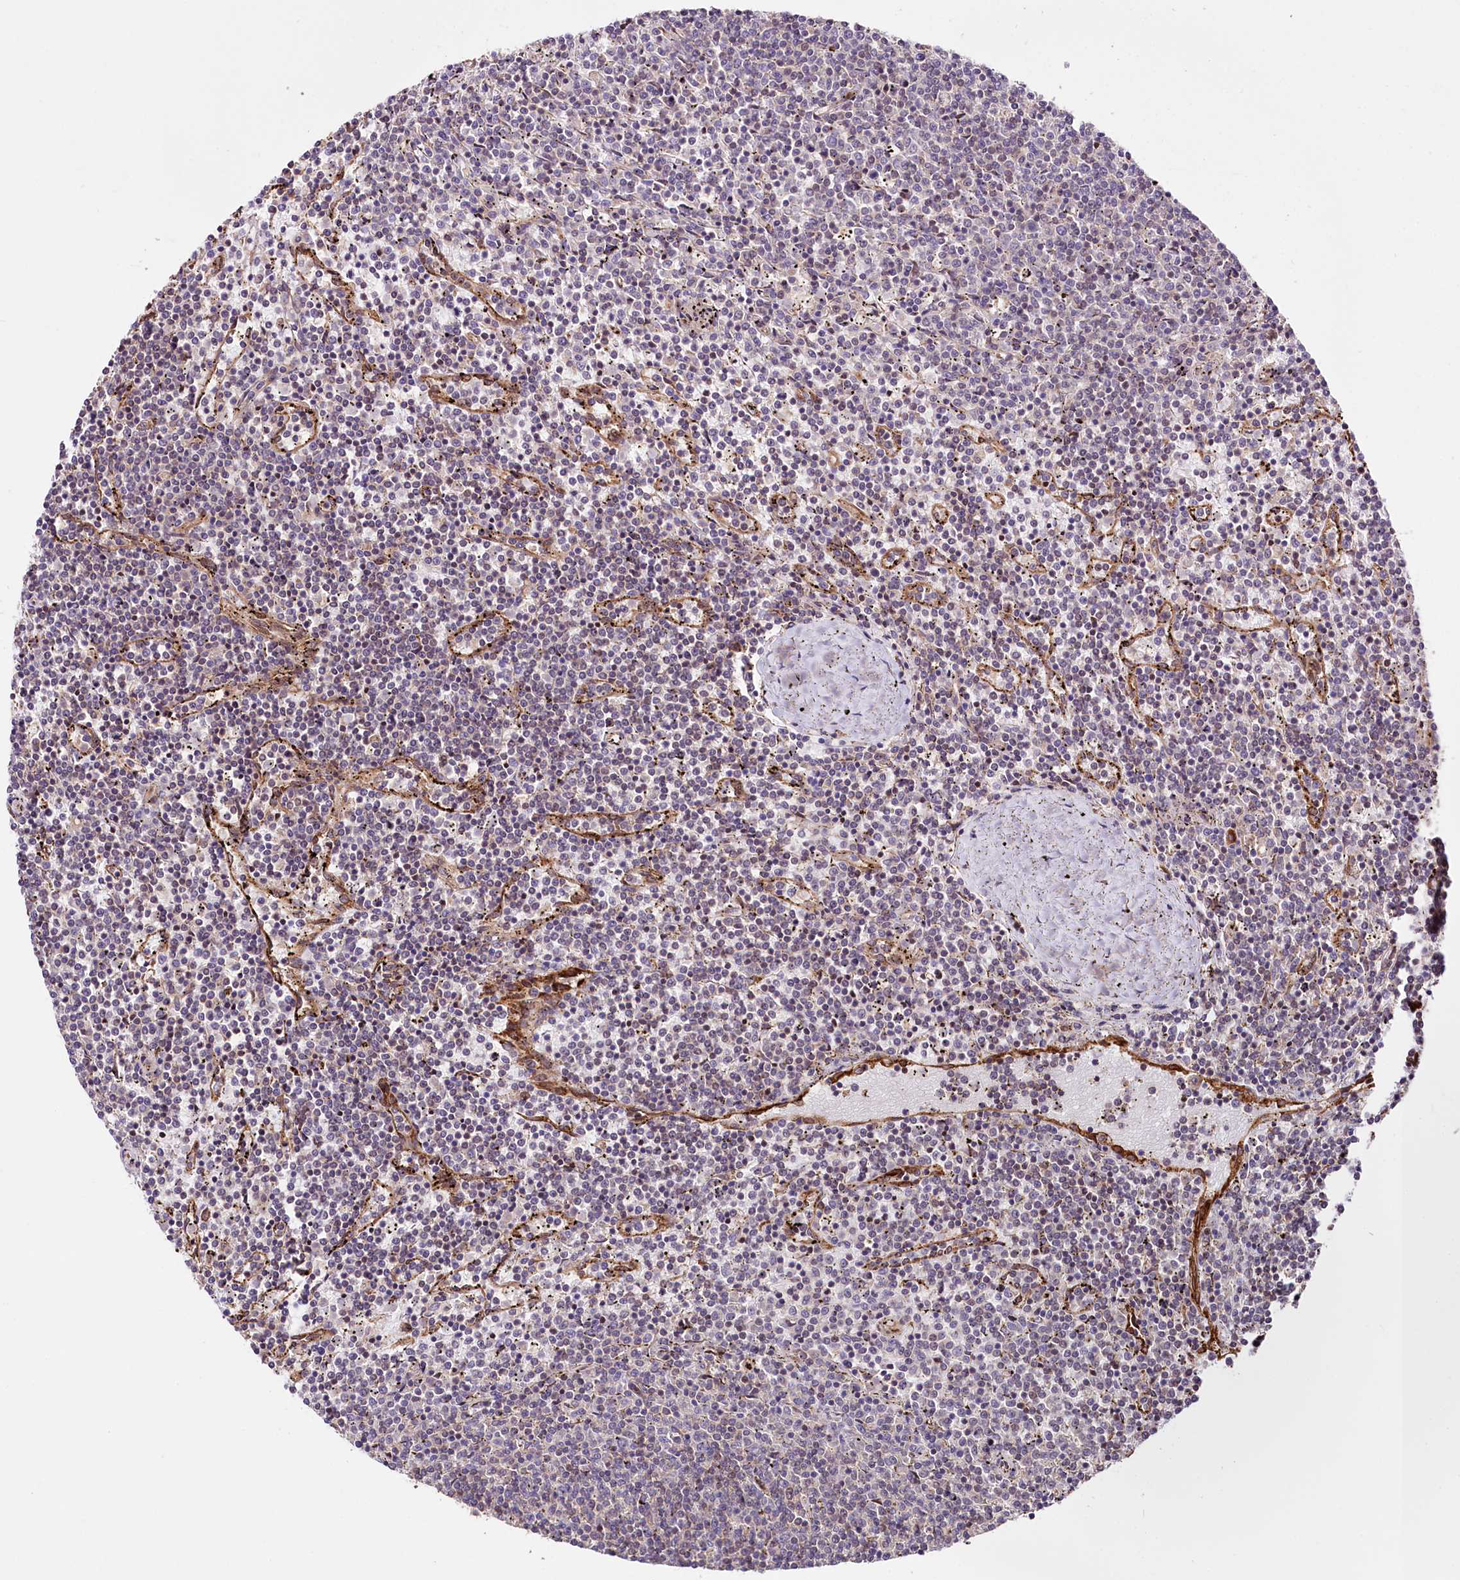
{"staining": {"intensity": "negative", "quantity": "none", "location": "none"}, "tissue": "lymphoma", "cell_type": "Tumor cells", "image_type": "cancer", "snomed": [{"axis": "morphology", "description": "Malignant lymphoma, non-Hodgkin's type, Low grade"}, {"axis": "topography", "description": "Spleen"}], "caption": "Low-grade malignant lymphoma, non-Hodgkin's type was stained to show a protein in brown. There is no significant positivity in tumor cells.", "gene": "CUTC", "patient": {"sex": "female", "age": 50}}